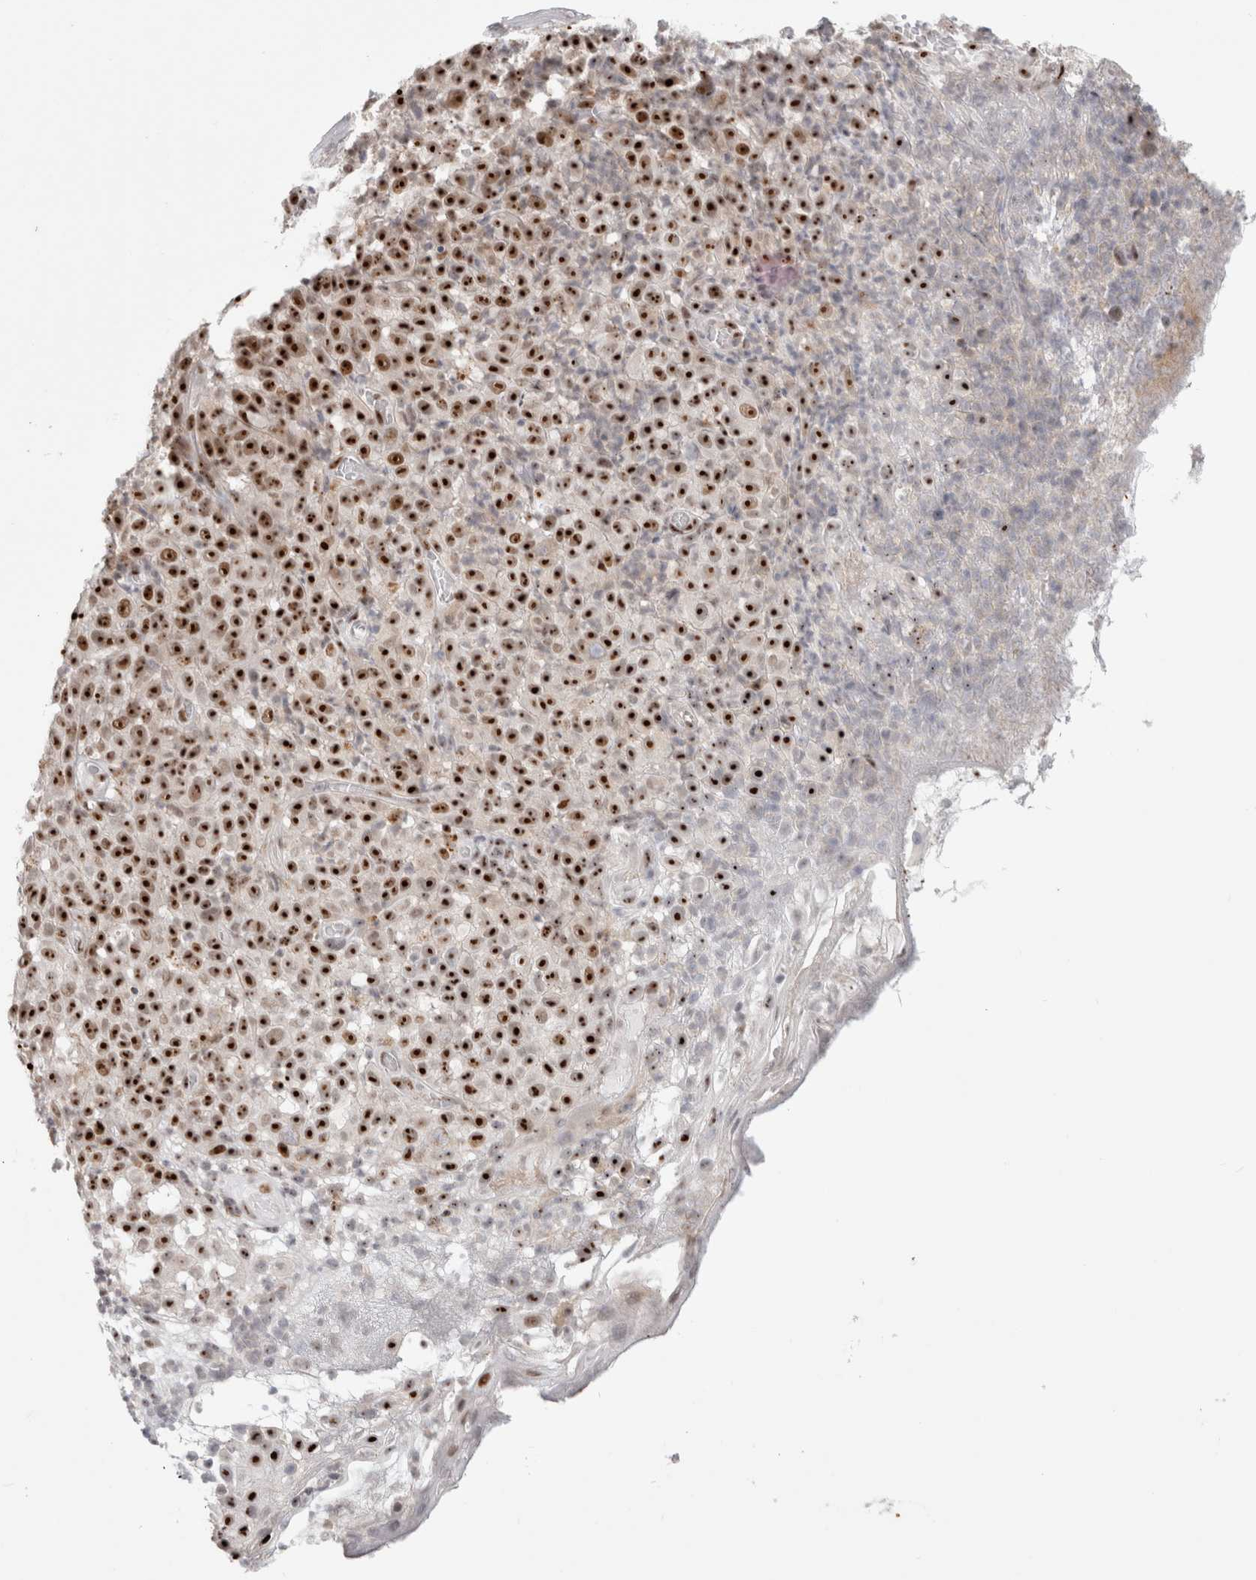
{"staining": {"intensity": "strong", "quantity": ">75%", "location": "nuclear"}, "tissue": "melanoma", "cell_type": "Tumor cells", "image_type": "cancer", "snomed": [{"axis": "morphology", "description": "Malignant melanoma, NOS"}, {"axis": "topography", "description": "Skin"}], "caption": "IHC (DAB (3,3'-diaminobenzidine)) staining of human melanoma shows strong nuclear protein expression in about >75% of tumor cells.", "gene": "SENP6", "patient": {"sex": "female", "age": 82}}